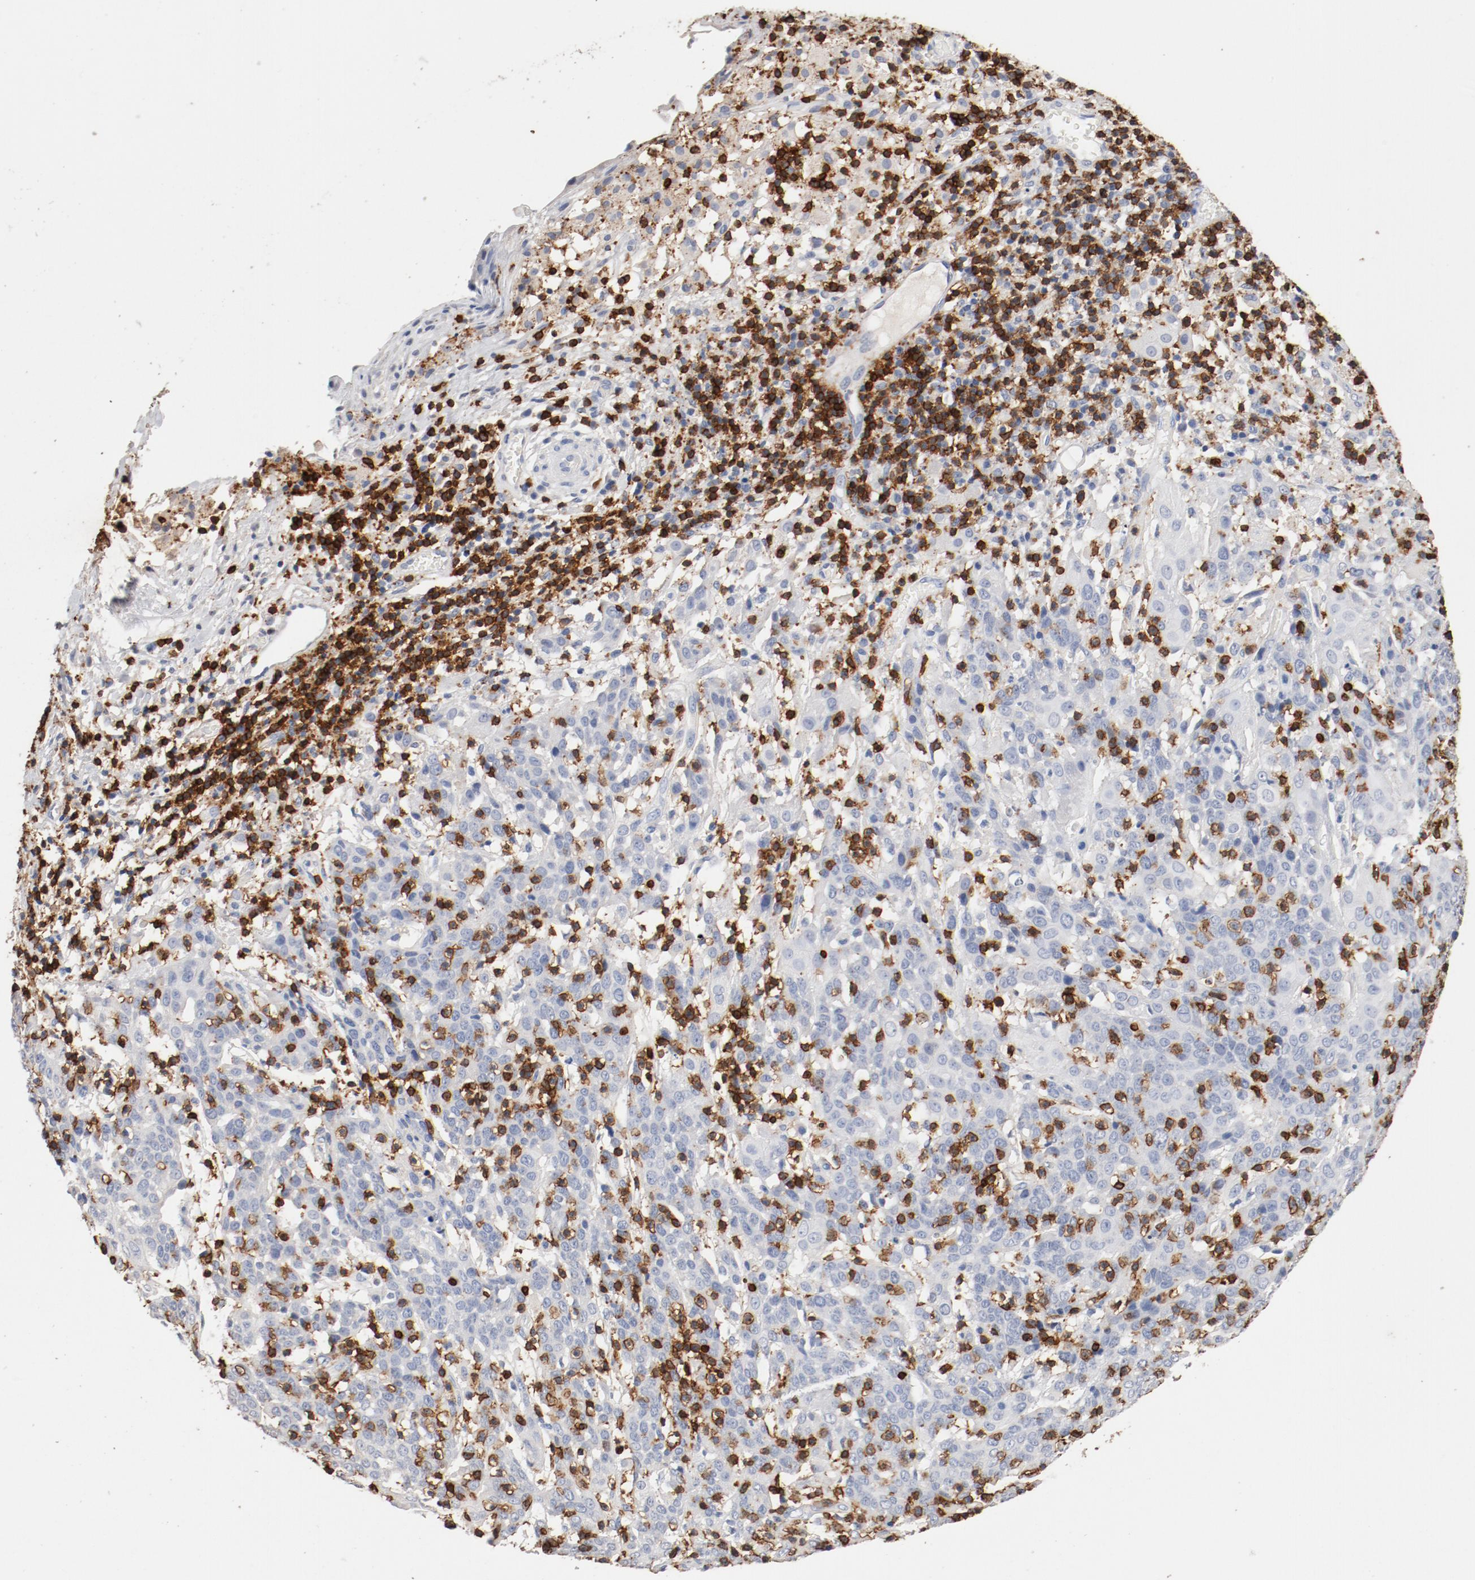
{"staining": {"intensity": "negative", "quantity": "none", "location": "none"}, "tissue": "cervical cancer", "cell_type": "Tumor cells", "image_type": "cancer", "snomed": [{"axis": "morphology", "description": "Normal tissue, NOS"}, {"axis": "morphology", "description": "Squamous cell carcinoma, NOS"}, {"axis": "topography", "description": "Cervix"}], "caption": "IHC of human squamous cell carcinoma (cervical) demonstrates no positivity in tumor cells.", "gene": "CD247", "patient": {"sex": "female", "age": 67}}